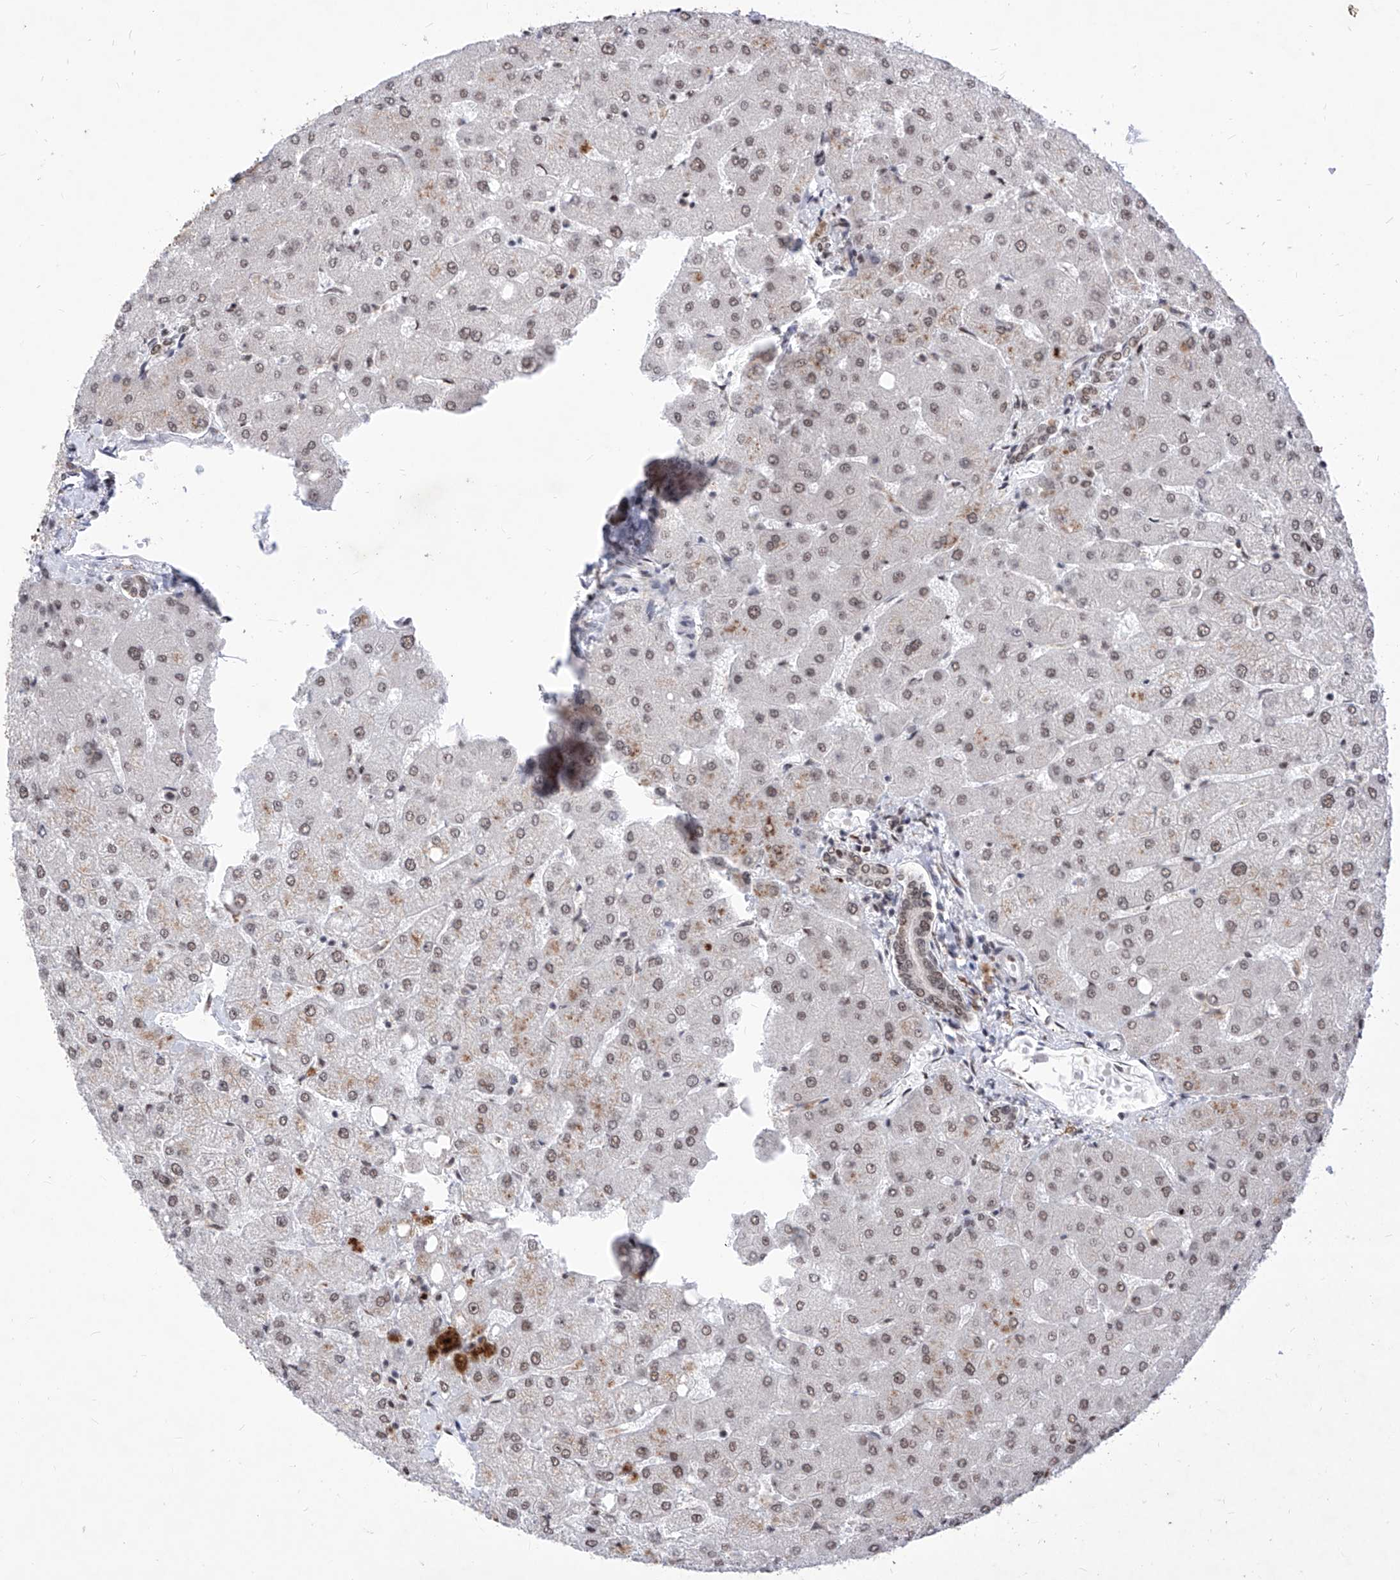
{"staining": {"intensity": "weak", "quantity": ">75%", "location": "nuclear"}, "tissue": "liver", "cell_type": "Cholangiocytes", "image_type": "normal", "snomed": [{"axis": "morphology", "description": "Normal tissue, NOS"}, {"axis": "topography", "description": "Liver"}], "caption": "IHC image of benign liver: liver stained using immunohistochemistry (IHC) shows low levels of weak protein expression localized specifically in the nuclear of cholangiocytes, appearing as a nuclear brown color.", "gene": "PHF5A", "patient": {"sex": "female", "age": 54}}